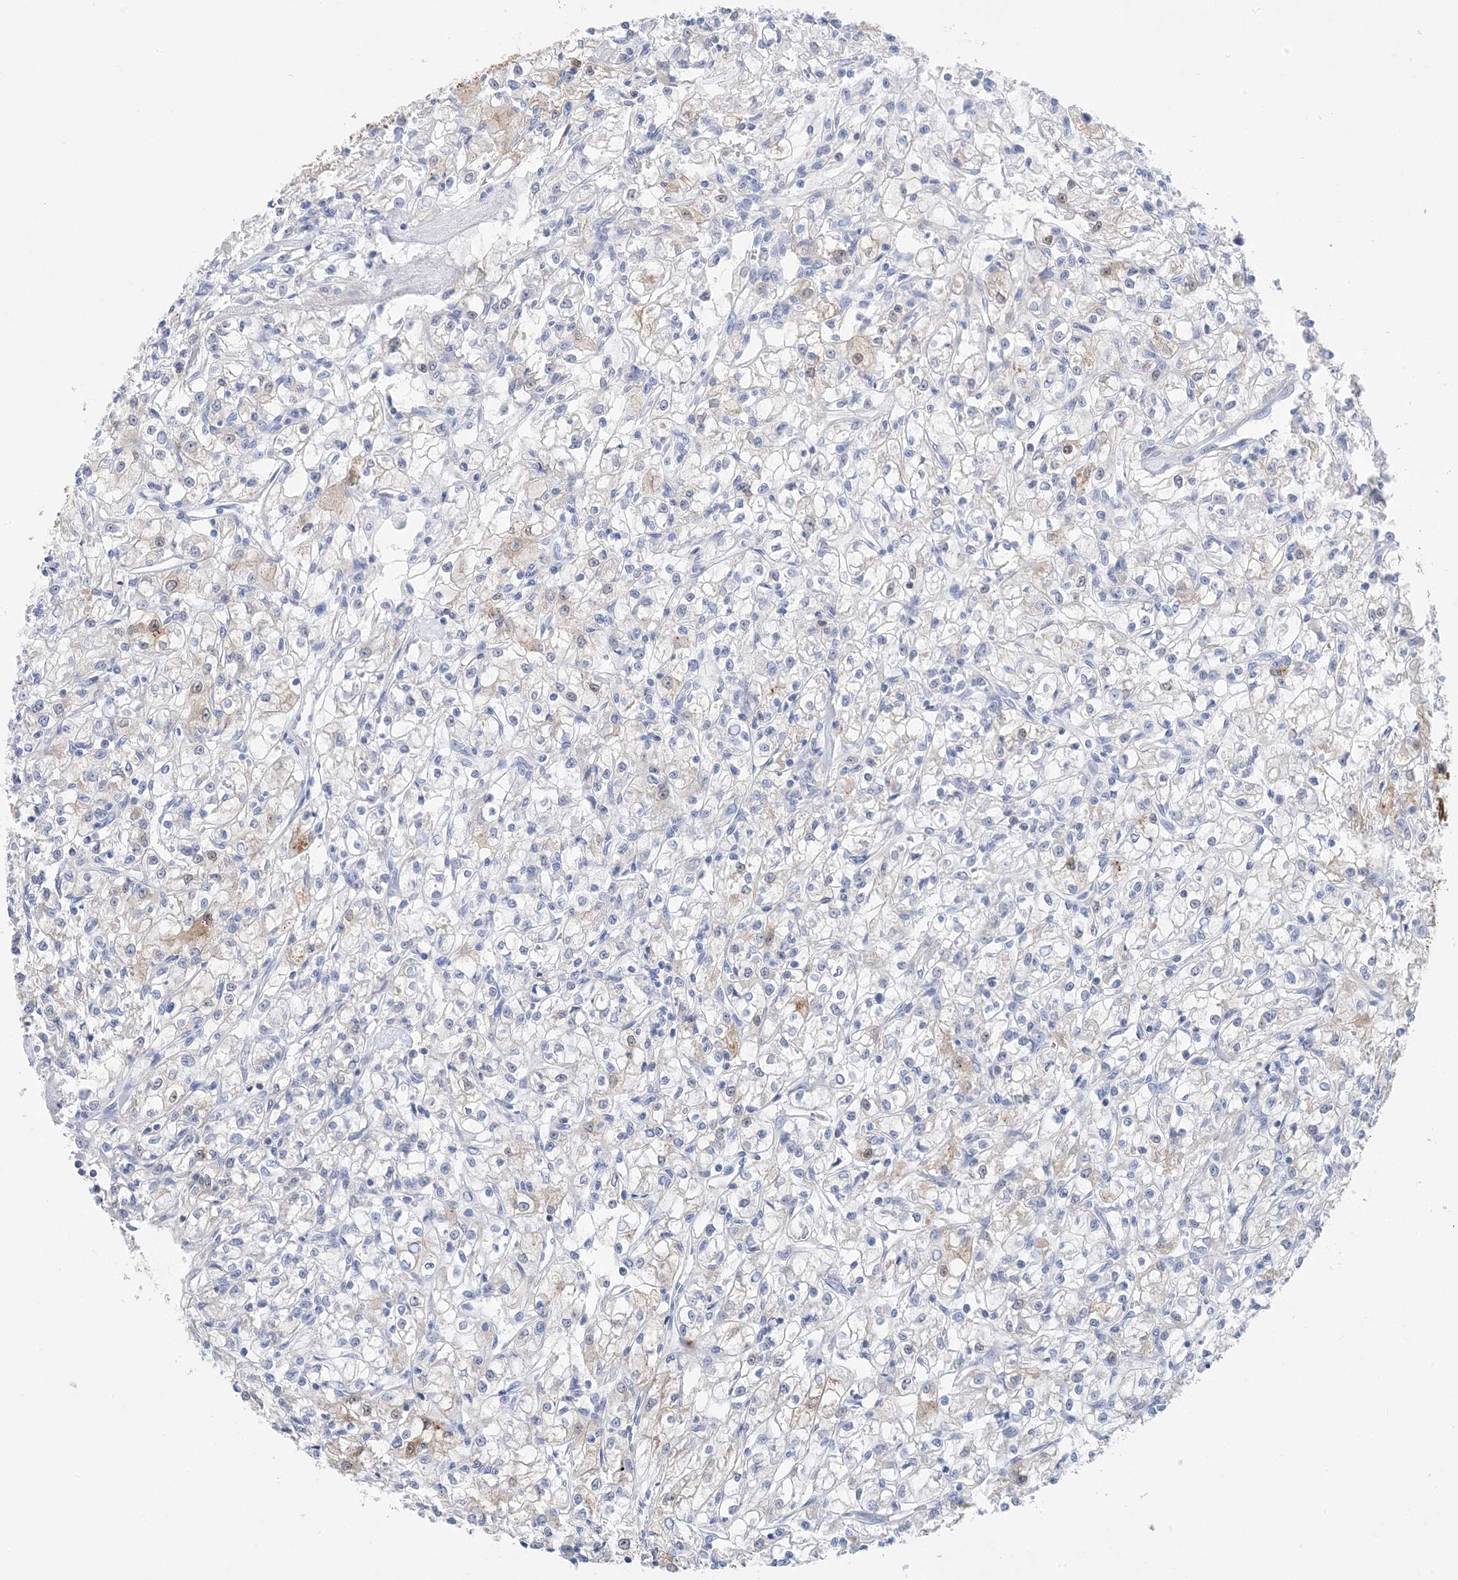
{"staining": {"intensity": "weak", "quantity": "<25%", "location": "cytoplasmic/membranous,nuclear"}, "tissue": "renal cancer", "cell_type": "Tumor cells", "image_type": "cancer", "snomed": [{"axis": "morphology", "description": "Adenocarcinoma, NOS"}, {"axis": "topography", "description": "Kidney"}], "caption": "The IHC histopathology image has no significant positivity in tumor cells of adenocarcinoma (renal) tissue. (Stains: DAB (3,3'-diaminobenzidine) IHC with hematoxylin counter stain, Microscopy: brightfield microscopy at high magnification).", "gene": "SH3YL1", "patient": {"sex": "female", "age": 59}}